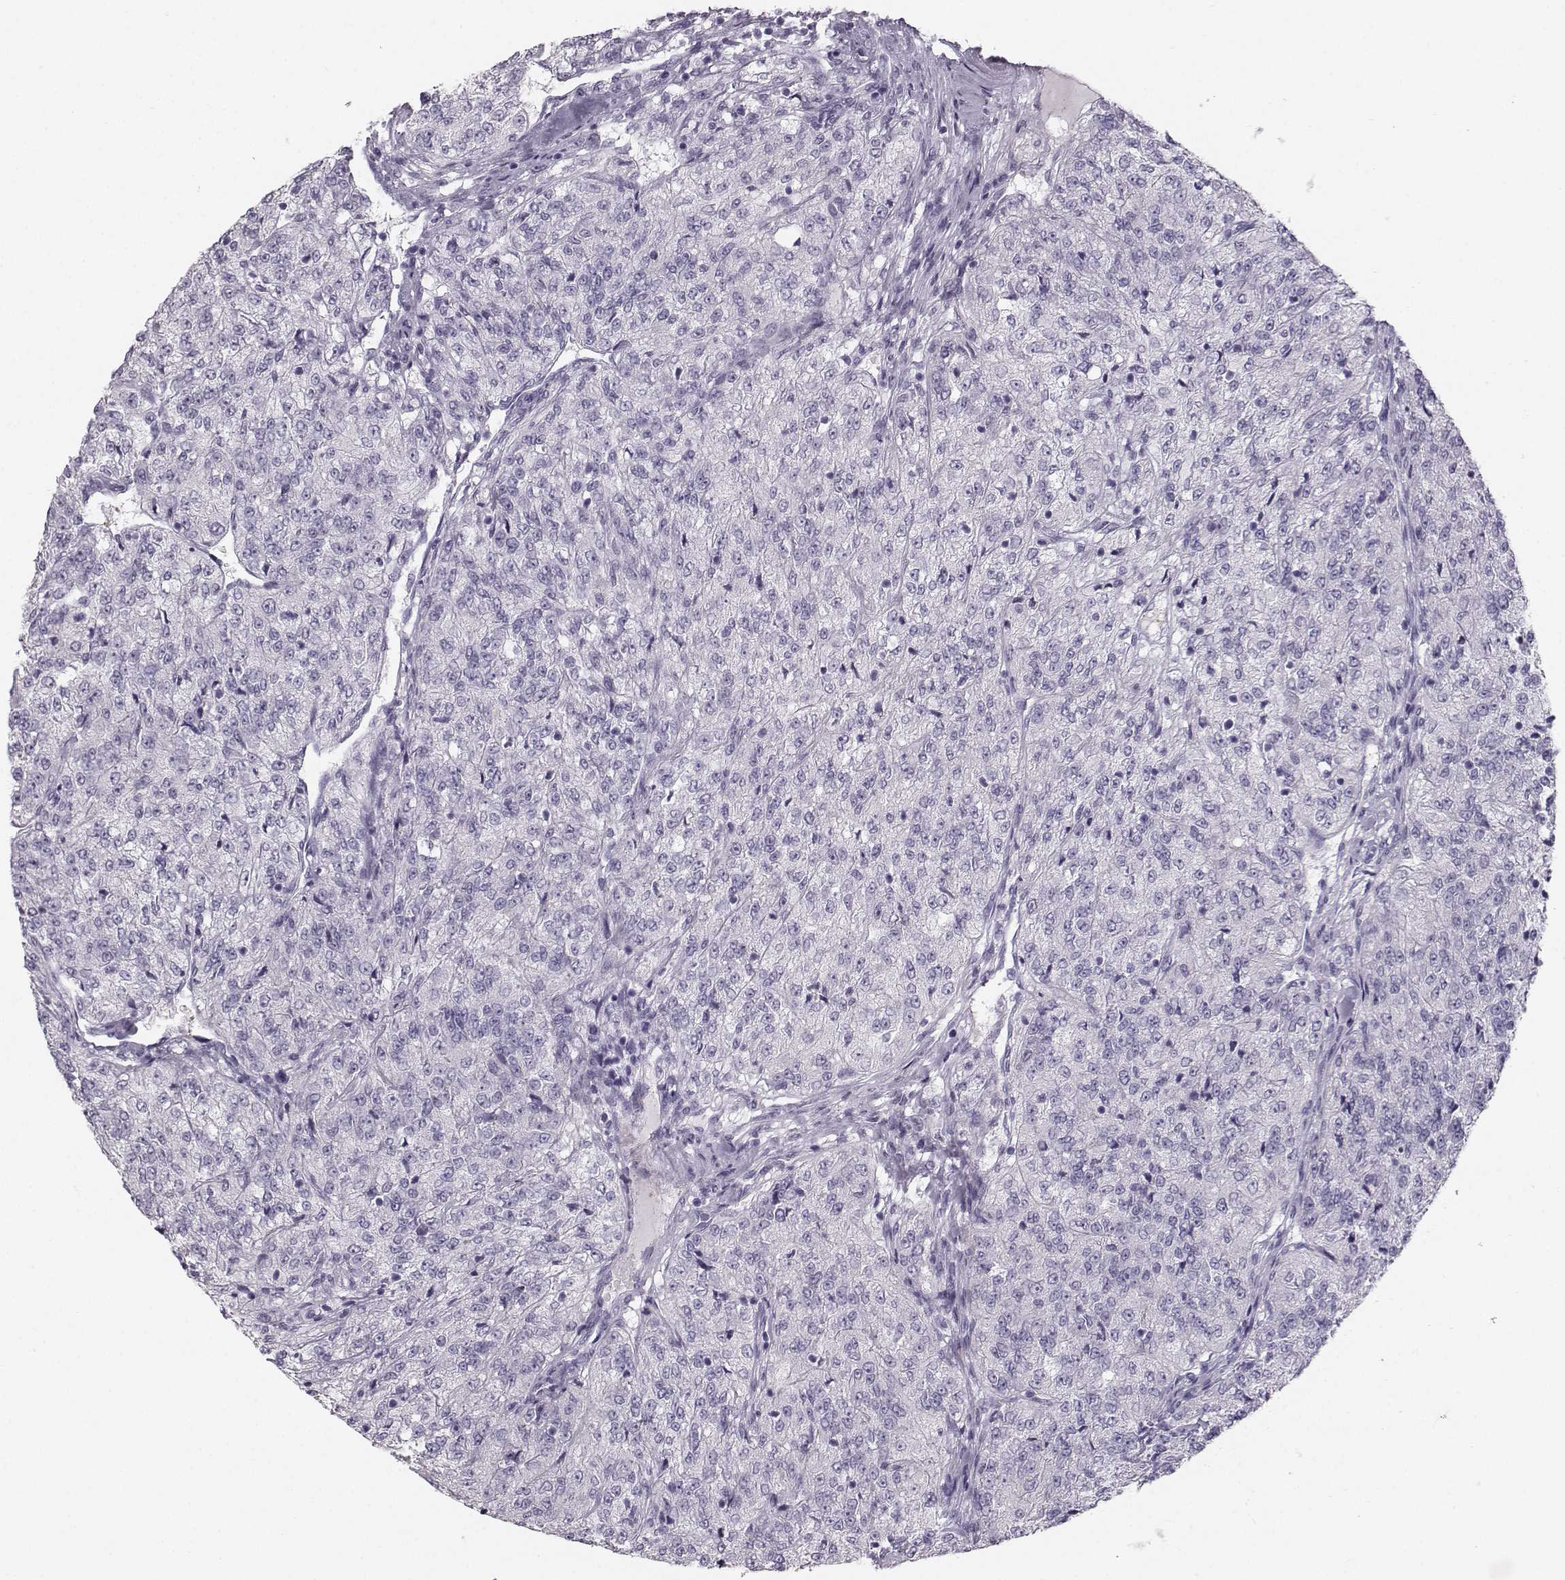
{"staining": {"intensity": "negative", "quantity": "none", "location": "none"}, "tissue": "renal cancer", "cell_type": "Tumor cells", "image_type": "cancer", "snomed": [{"axis": "morphology", "description": "Adenocarcinoma, NOS"}, {"axis": "topography", "description": "Kidney"}], "caption": "A photomicrograph of human renal adenocarcinoma is negative for staining in tumor cells.", "gene": "CASR", "patient": {"sex": "female", "age": 63}}